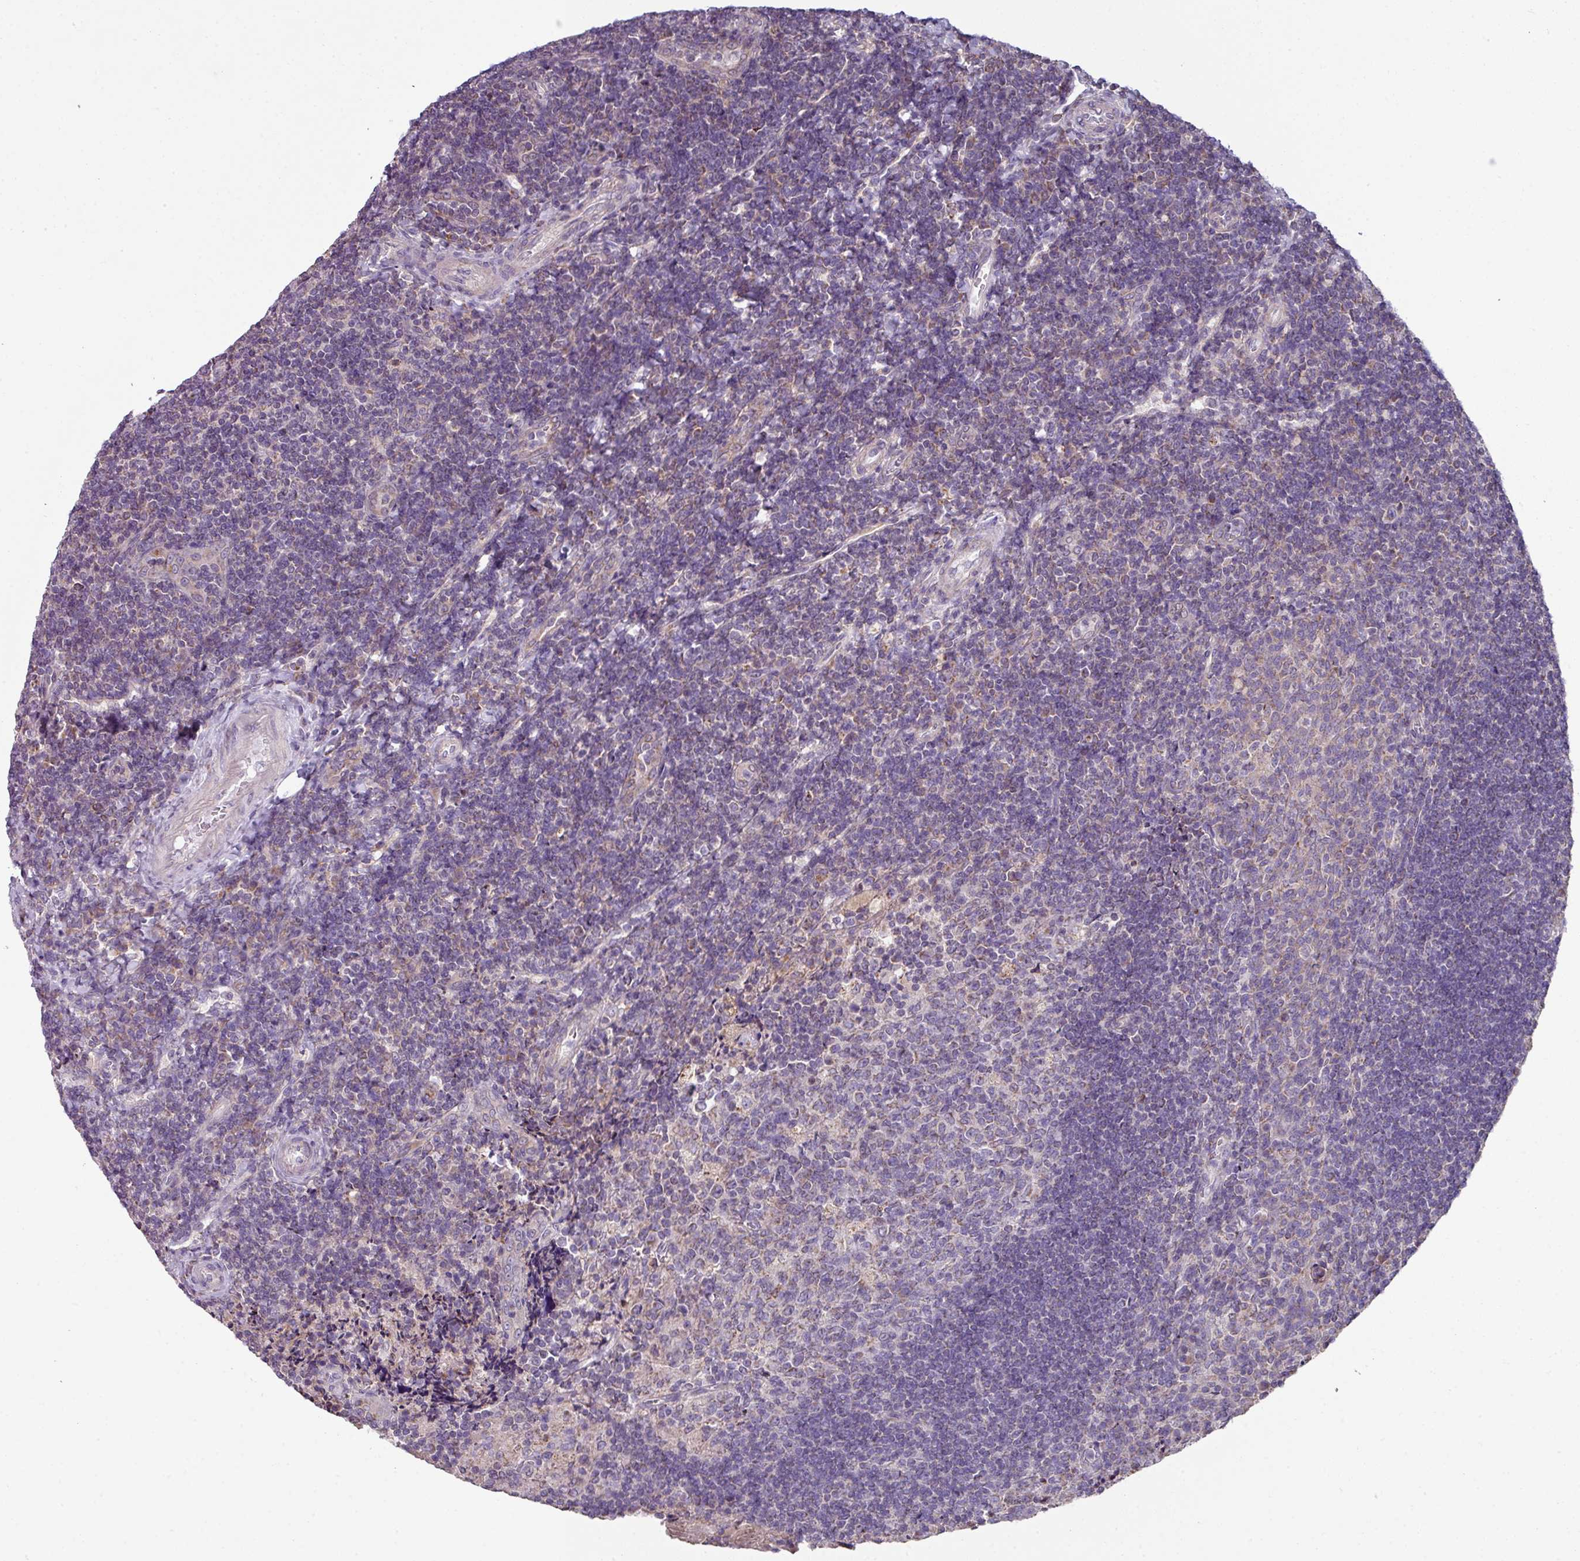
{"staining": {"intensity": "weak", "quantity": "25%-75%", "location": "cytoplasmic/membranous"}, "tissue": "tonsil", "cell_type": "Germinal center cells", "image_type": "normal", "snomed": [{"axis": "morphology", "description": "Normal tissue, NOS"}, {"axis": "topography", "description": "Tonsil"}], "caption": "Benign tonsil exhibits weak cytoplasmic/membranous expression in about 25%-75% of germinal center cells, visualized by immunohistochemistry.", "gene": "LRRC9", "patient": {"sex": "male", "age": 17}}